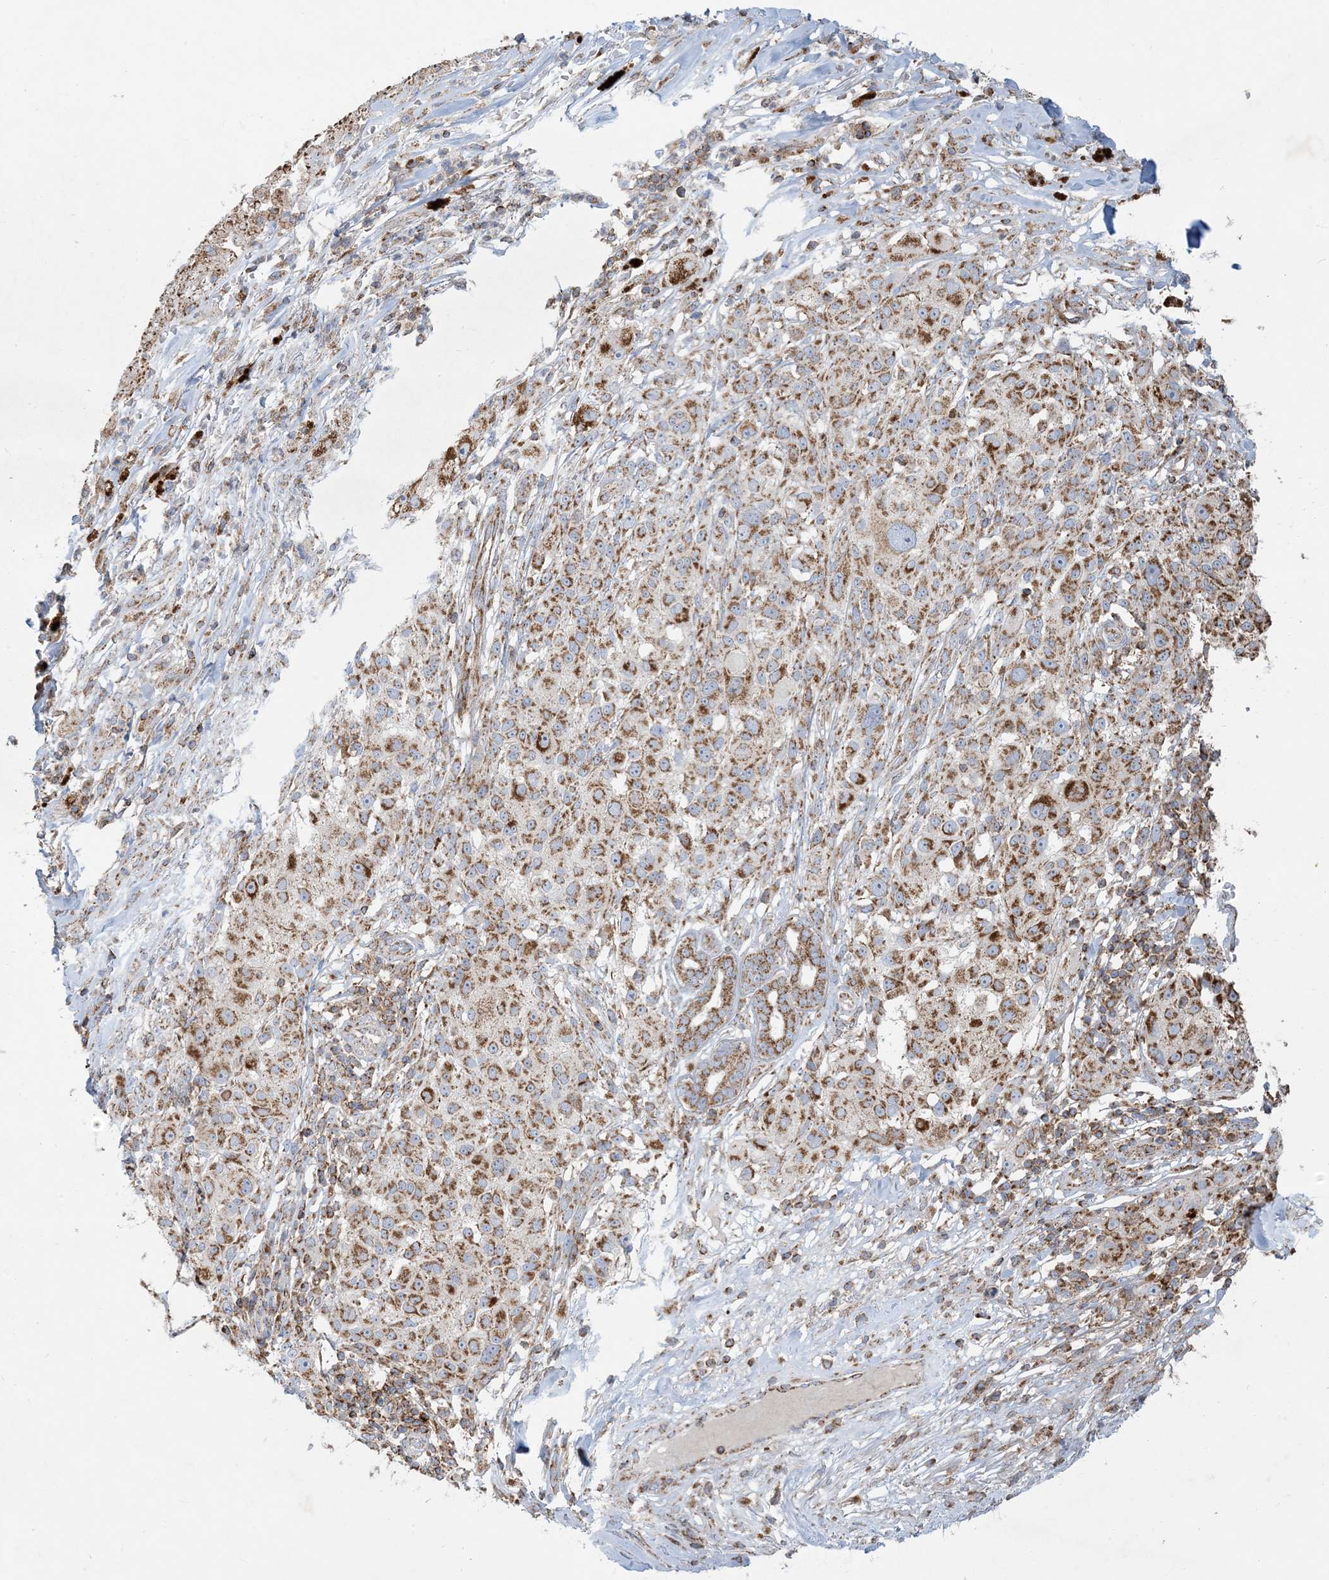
{"staining": {"intensity": "moderate", "quantity": ">75%", "location": "cytoplasmic/membranous"}, "tissue": "melanoma", "cell_type": "Tumor cells", "image_type": "cancer", "snomed": [{"axis": "morphology", "description": "Necrosis, NOS"}, {"axis": "morphology", "description": "Malignant melanoma, NOS"}, {"axis": "topography", "description": "Skin"}], "caption": "A photomicrograph showing moderate cytoplasmic/membranous positivity in approximately >75% of tumor cells in malignant melanoma, as visualized by brown immunohistochemical staining.", "gene": "BEND4", "patient": {"sex": "female", "age": 87}}